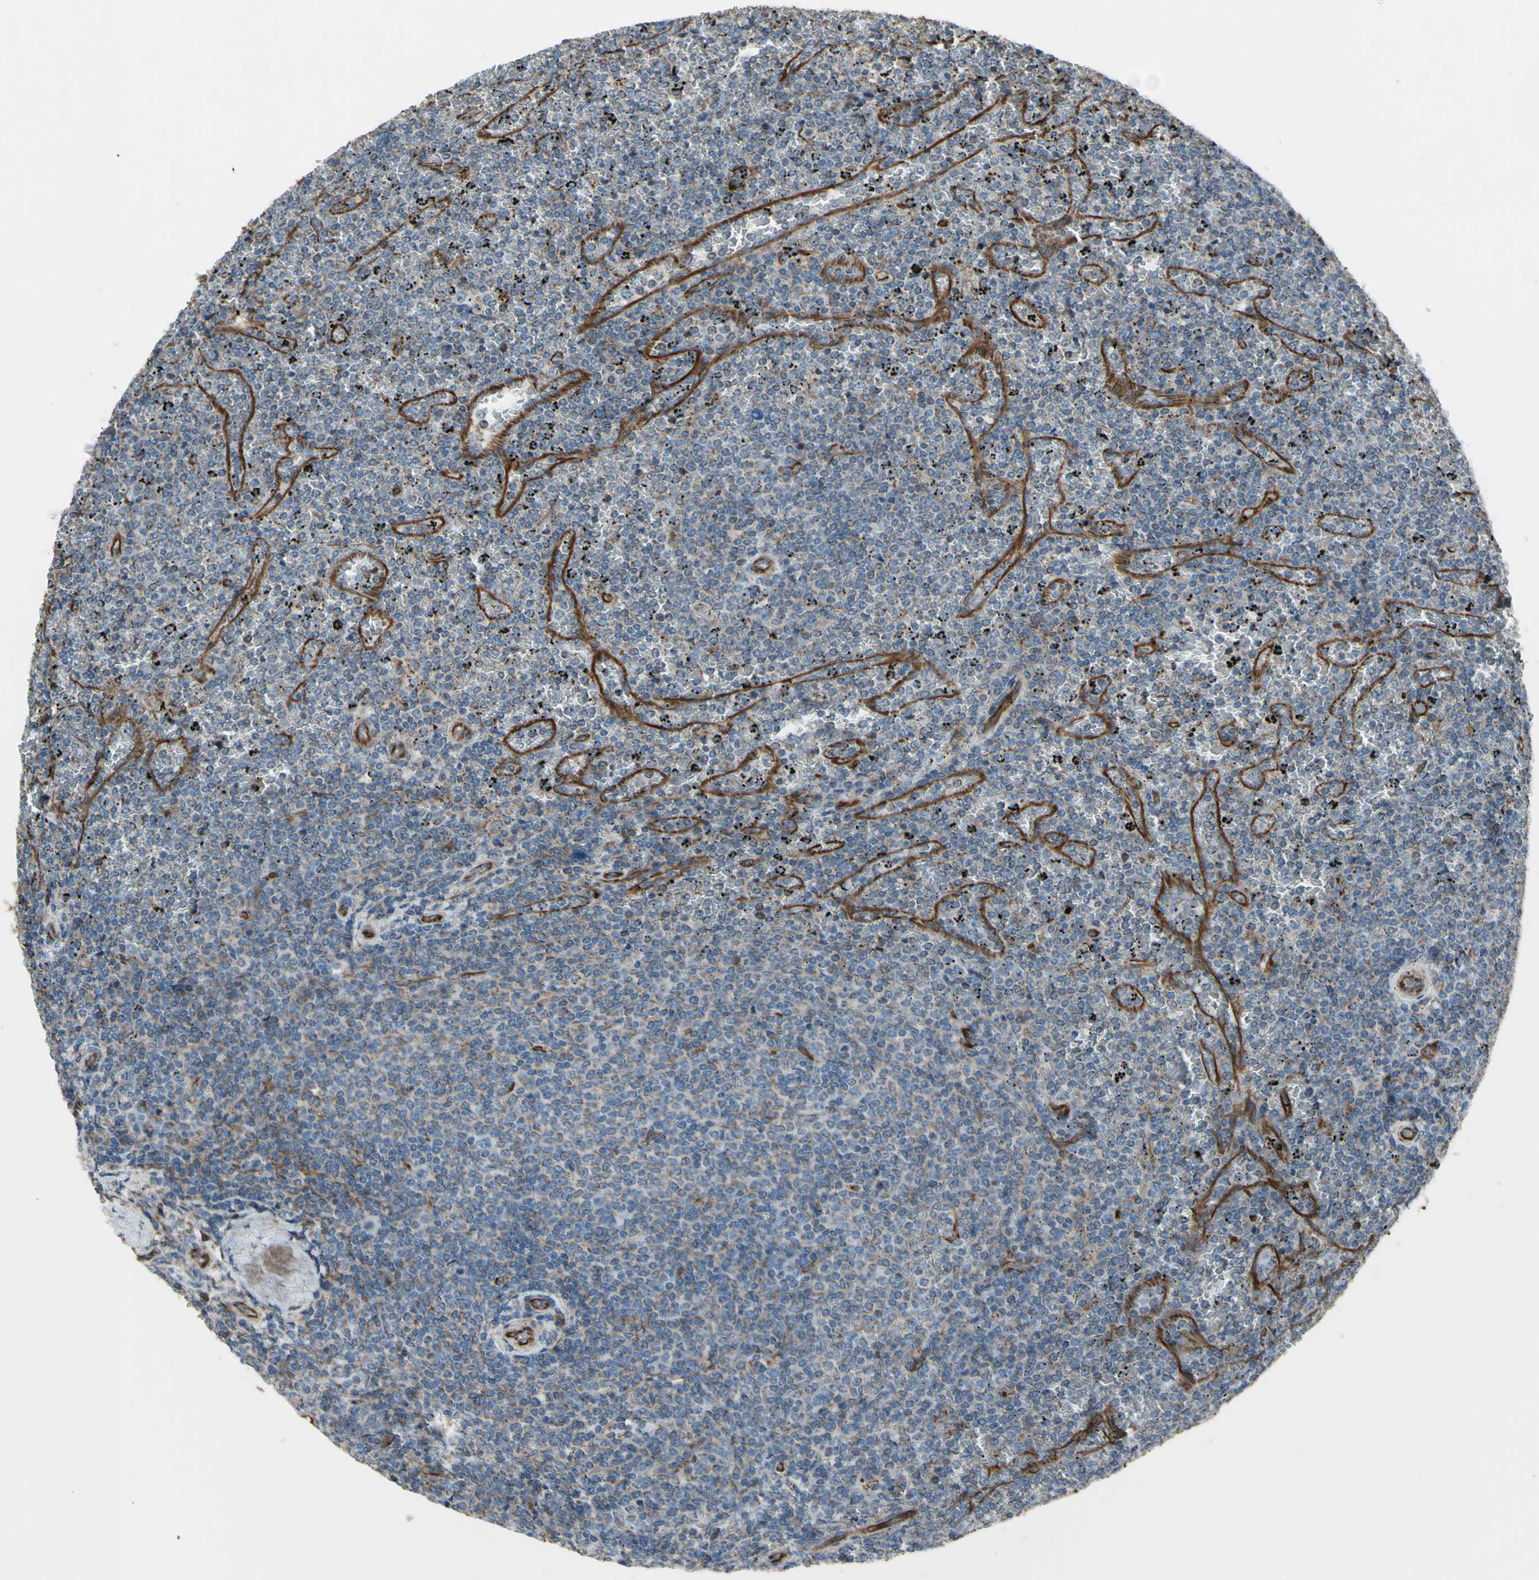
{"staining": {"intensity": "weak", "quantity": "25%-75%", "location": "cytoplasmic/membranous"}, "tissue": "lymphoma", "cell_type": "Tumor cells", "image_type": "cancer", "snomed": [{"axis": "morphology", "description": "Malignant lymphoma, non-Hodgkin's type, Low grade"}, {"axis": "topography", "description": "Spleen"}], "caption": "High-magnification brightfield microscopy of lymphoma stained with DAB (brown) and counterstained with hematoxylin (blue). tumor cells exhibit weak cytoplasmic/membranous staining is present in about25%-75% of cells.", "gene": "EMC7", "patient": {"sex": "female", "age": 77}}